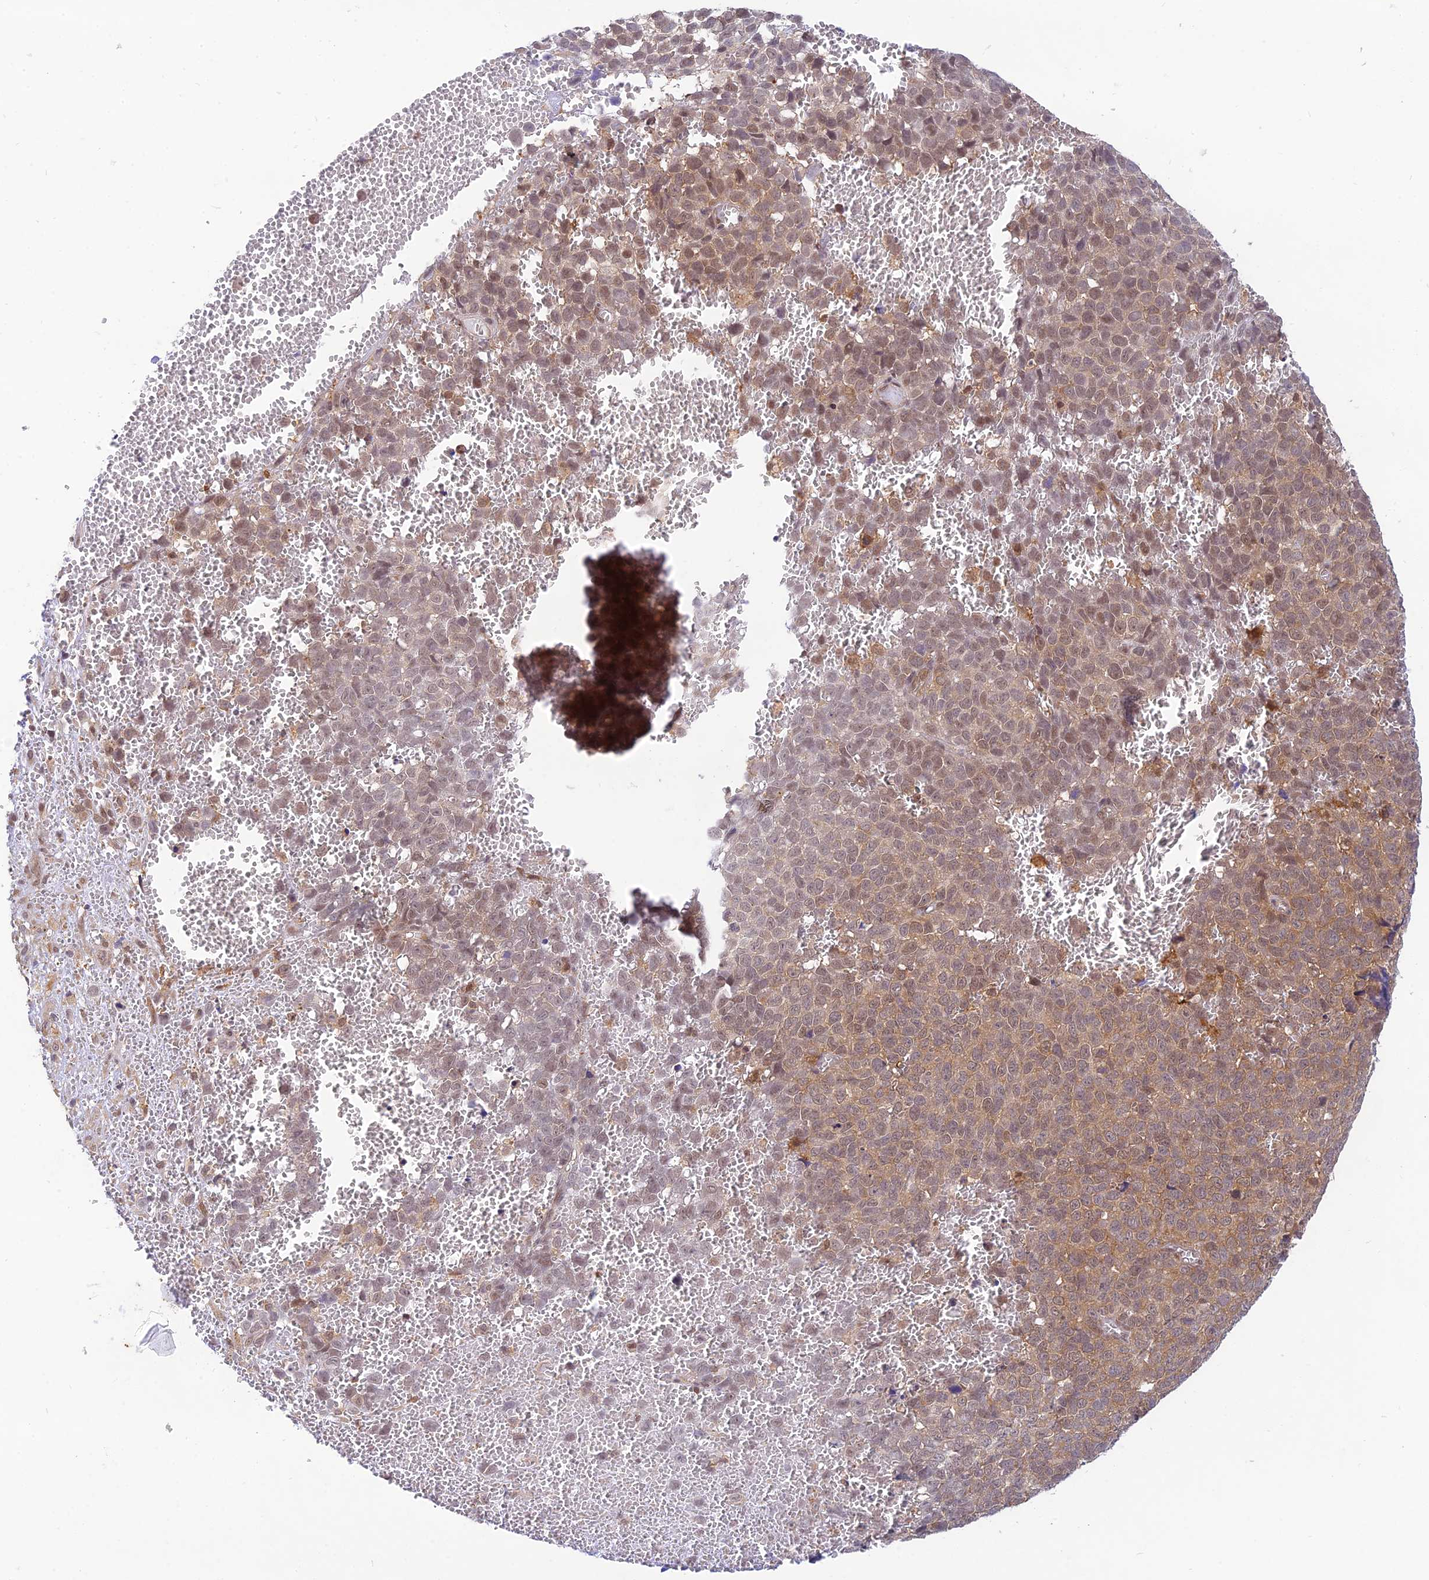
{"staining": {"intensity": "weak", "quantity": ">75%", "location": "cytoplasmic/membranous"}, "tissue": "melanoma", "cell_type": "Tumor cells", "image_type": "cancer", "snomed": [{"axis": "morphology", "description": "Malignant melanoma, NOS"}, {"axis": "topography", "description": "Nose, NOS"}], "caption": "Immunohistochemistry histopathology image of melanoma stained for a protein (brown), which displays low levels of weak cytoplasmic/membranous positivity in approximately >75% of tumor cells.", "gene": "SKIC8", "patient": {"sex": "female", "age": 48}}